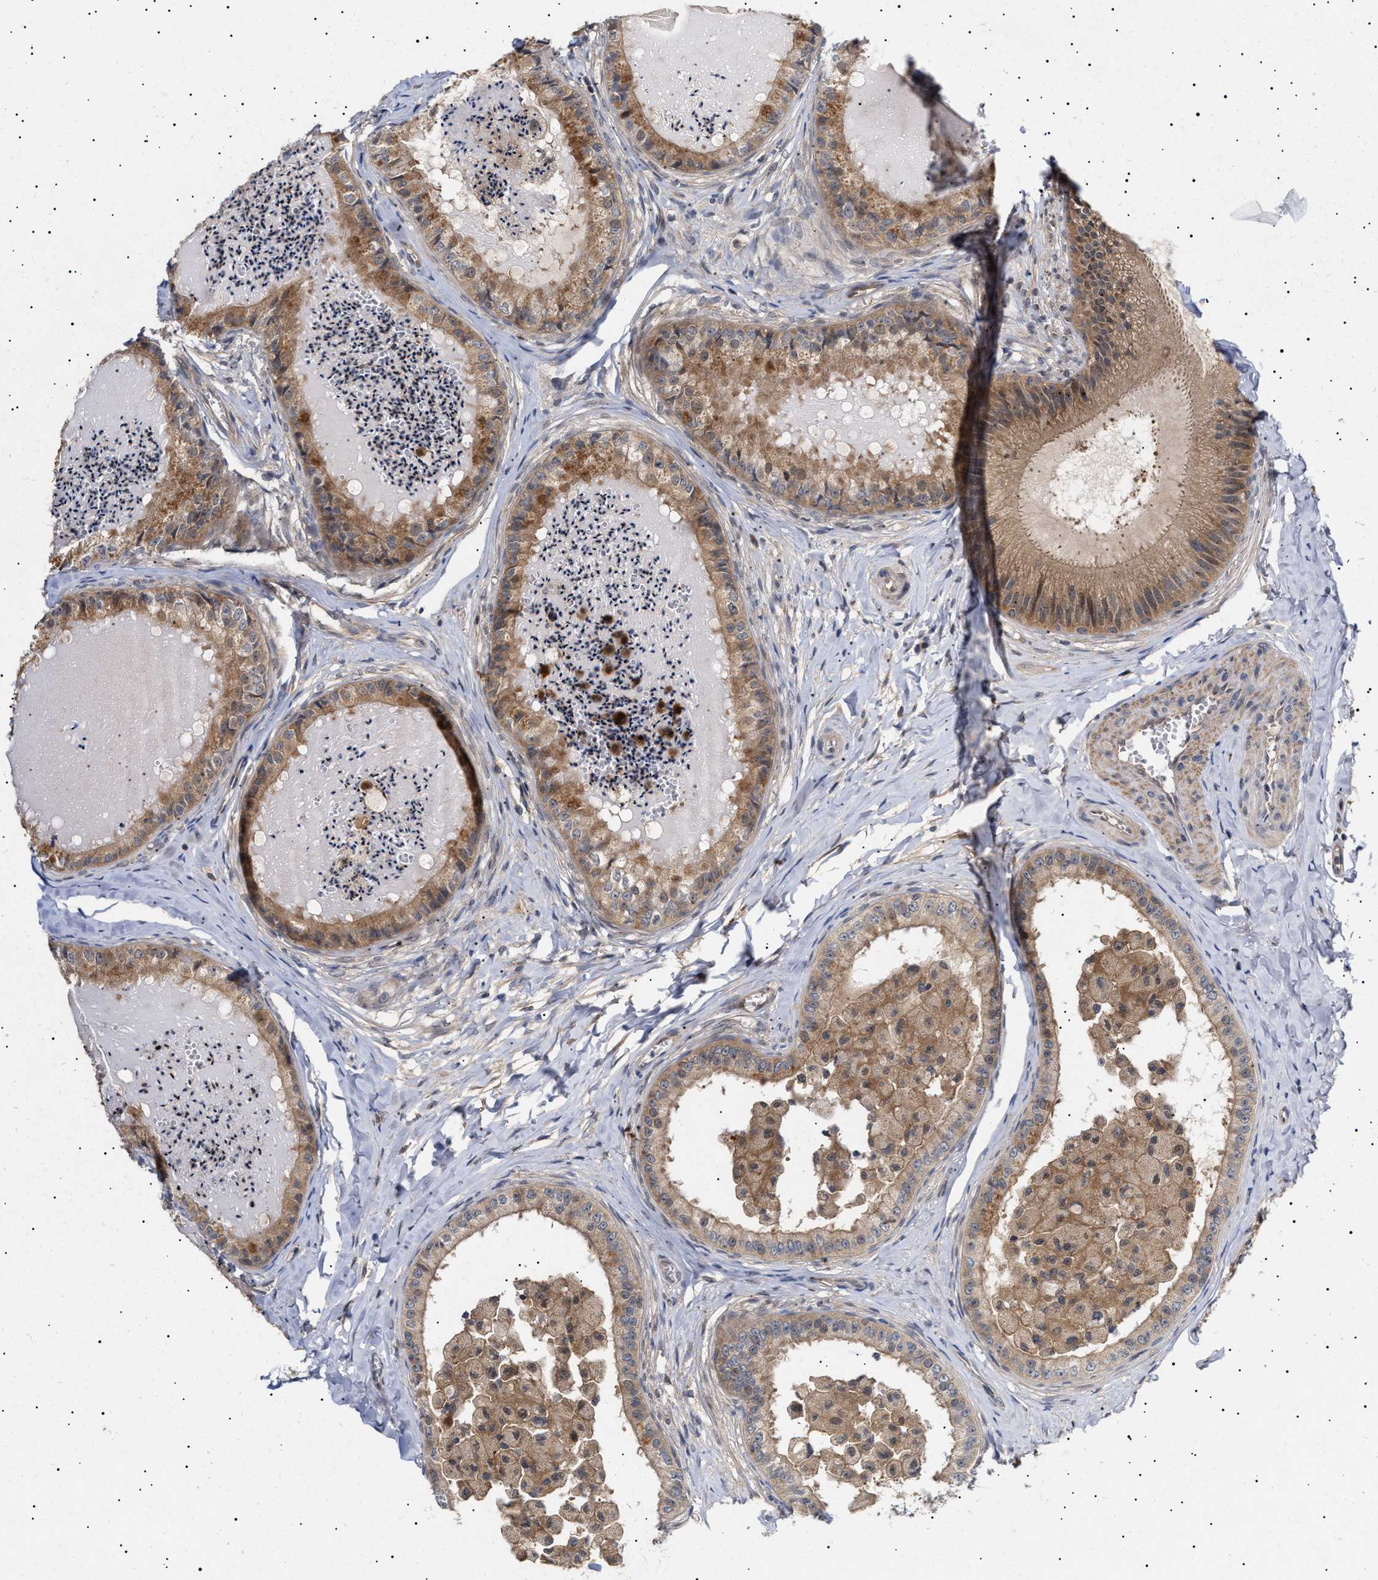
{"staining": {"intensity": "moderate", "quantity": ">75%", "location": "cytoplasmic/membranous"}, "tissue": "epididymis", "cell_type": "Glandular cells", "image_type": "normal", "snomed": [{"axis": "morphology", "description": "Normal tissue, NOS"}, {"axis": "topography", "description": "Epididymis"}], "caption": "Immunohistochemical staining of unremarkable human epididymis shows >75% levels of moderate cytoplasmic/membranous protein positivity in about >75% of glandular cells. (Stains: DAB (3,3'-diaminobenzidine) in brown, nuclei in blue, Microscopy: brightfield microscopy at high magnification).", "gene": "NPLOC4", "patient": {"sex": "male", "age": 31}}